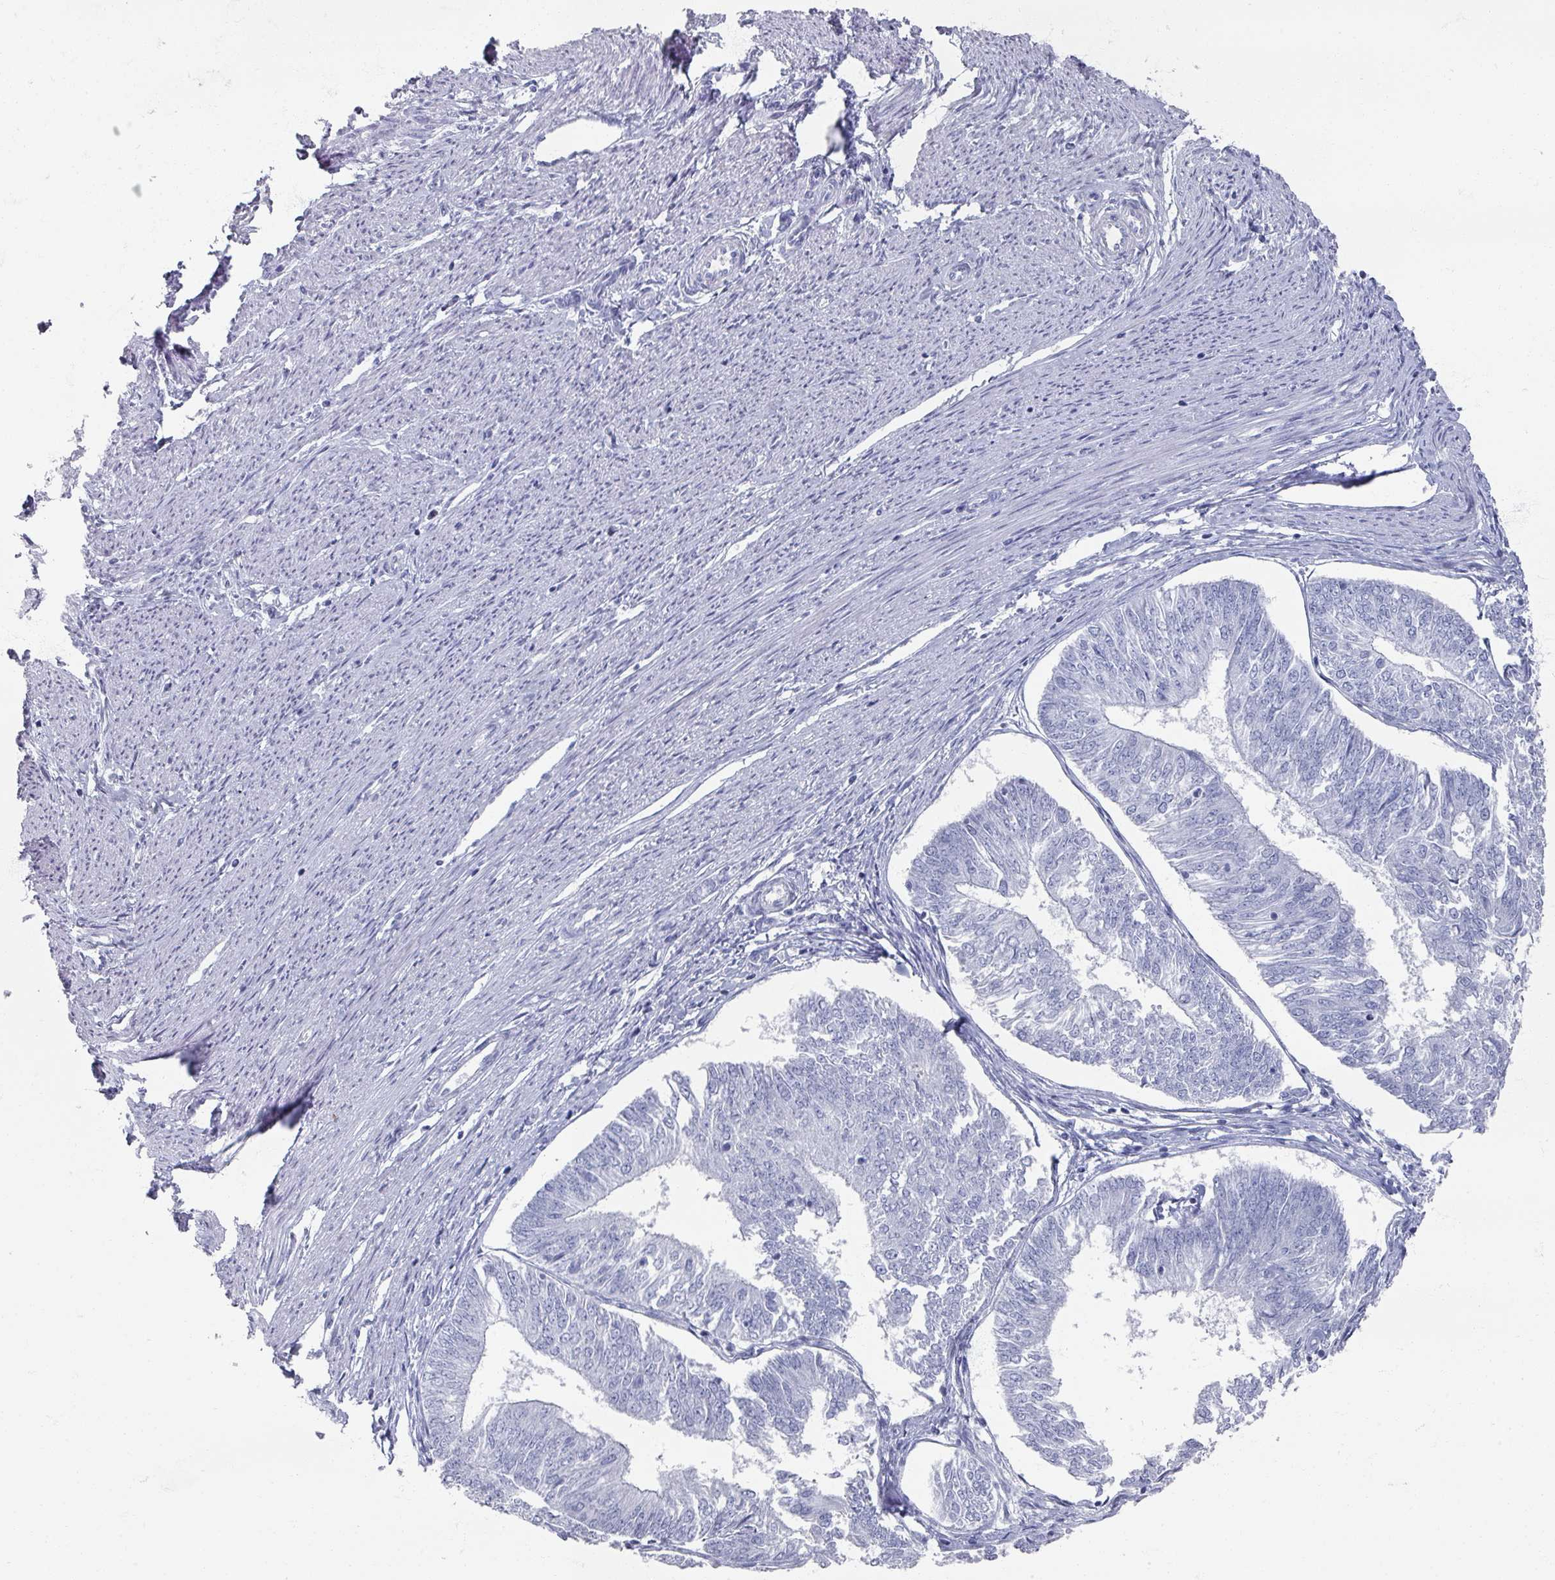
{"staining": {"intensity": "negative", "quantity": "none", "location": "none"}, "tissue": "endometrial cancer", "cell_type": "Tumor cells", "image_type": "cancer", "snomed": [{"axis": "morphology", "description": "Adenocarcinoma, NOS"}, {"axis": "topography", "description": "Endometrium"}], "caption": "There is no significant positivity in tumor cells of endometrial adenocarcinoma.", "gene": "OMG", "patient": {"sex": "female", "age": 58}}